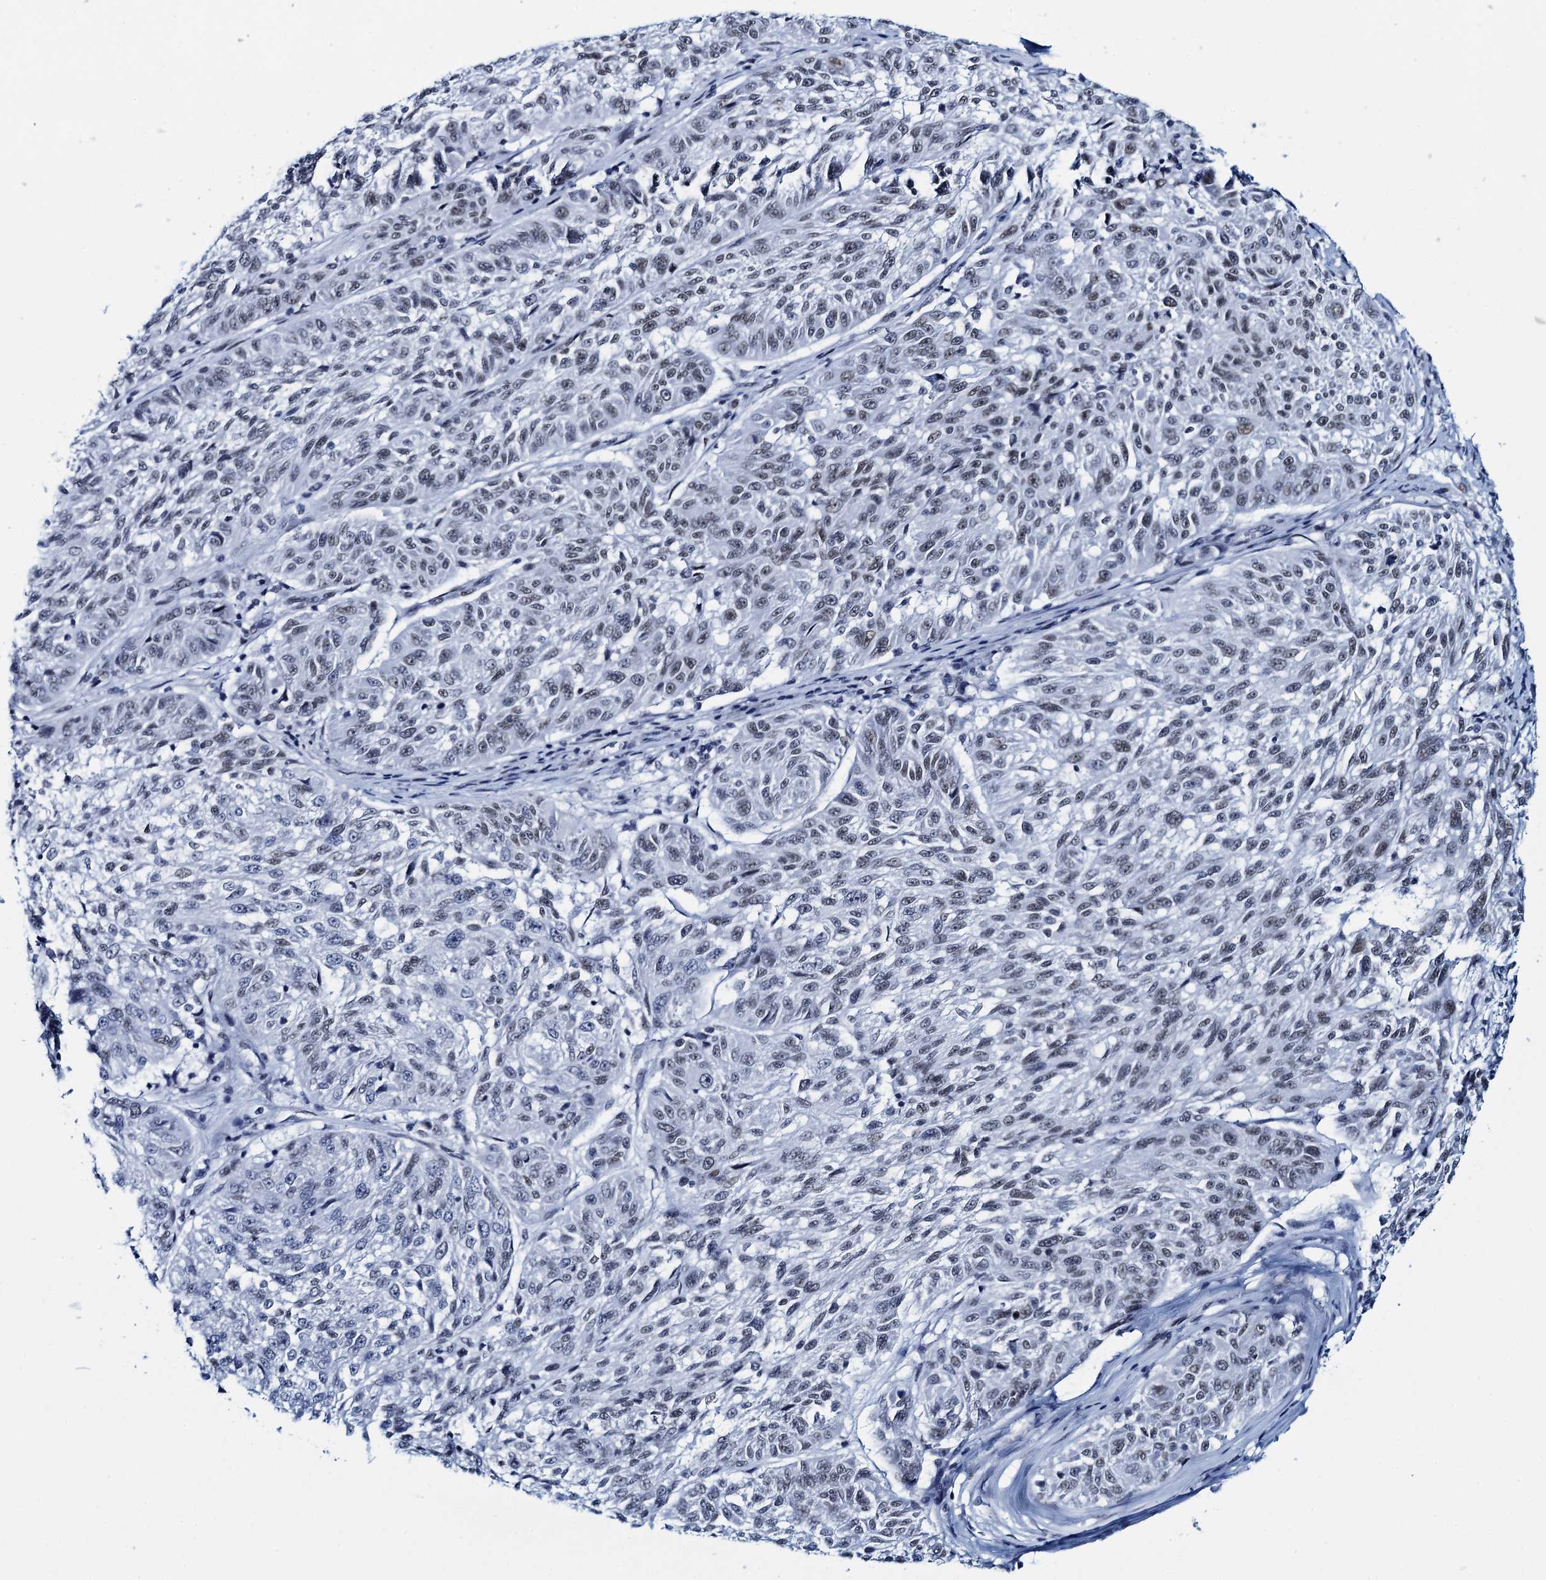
{"staining": {"intensity": "weak", "quantity": "25%-75%", "location": "nuclear"}, "tissue": "melanoma", "cell_type": "Tumor cells", "image_type": "cancer", "snomed": [{"axis": "morphology", "description": "Malignant melanoma, NOS"}, {"axis": "topography", "description": "Skin"}], "caption": "Immunohistochemical staining of melanoma reveals low levels of weak nuclear positivity in about 25%-75% of tumor cells.", "gene": "HNRNPUL2", "patient": {"sex": "male", "age": 53}}